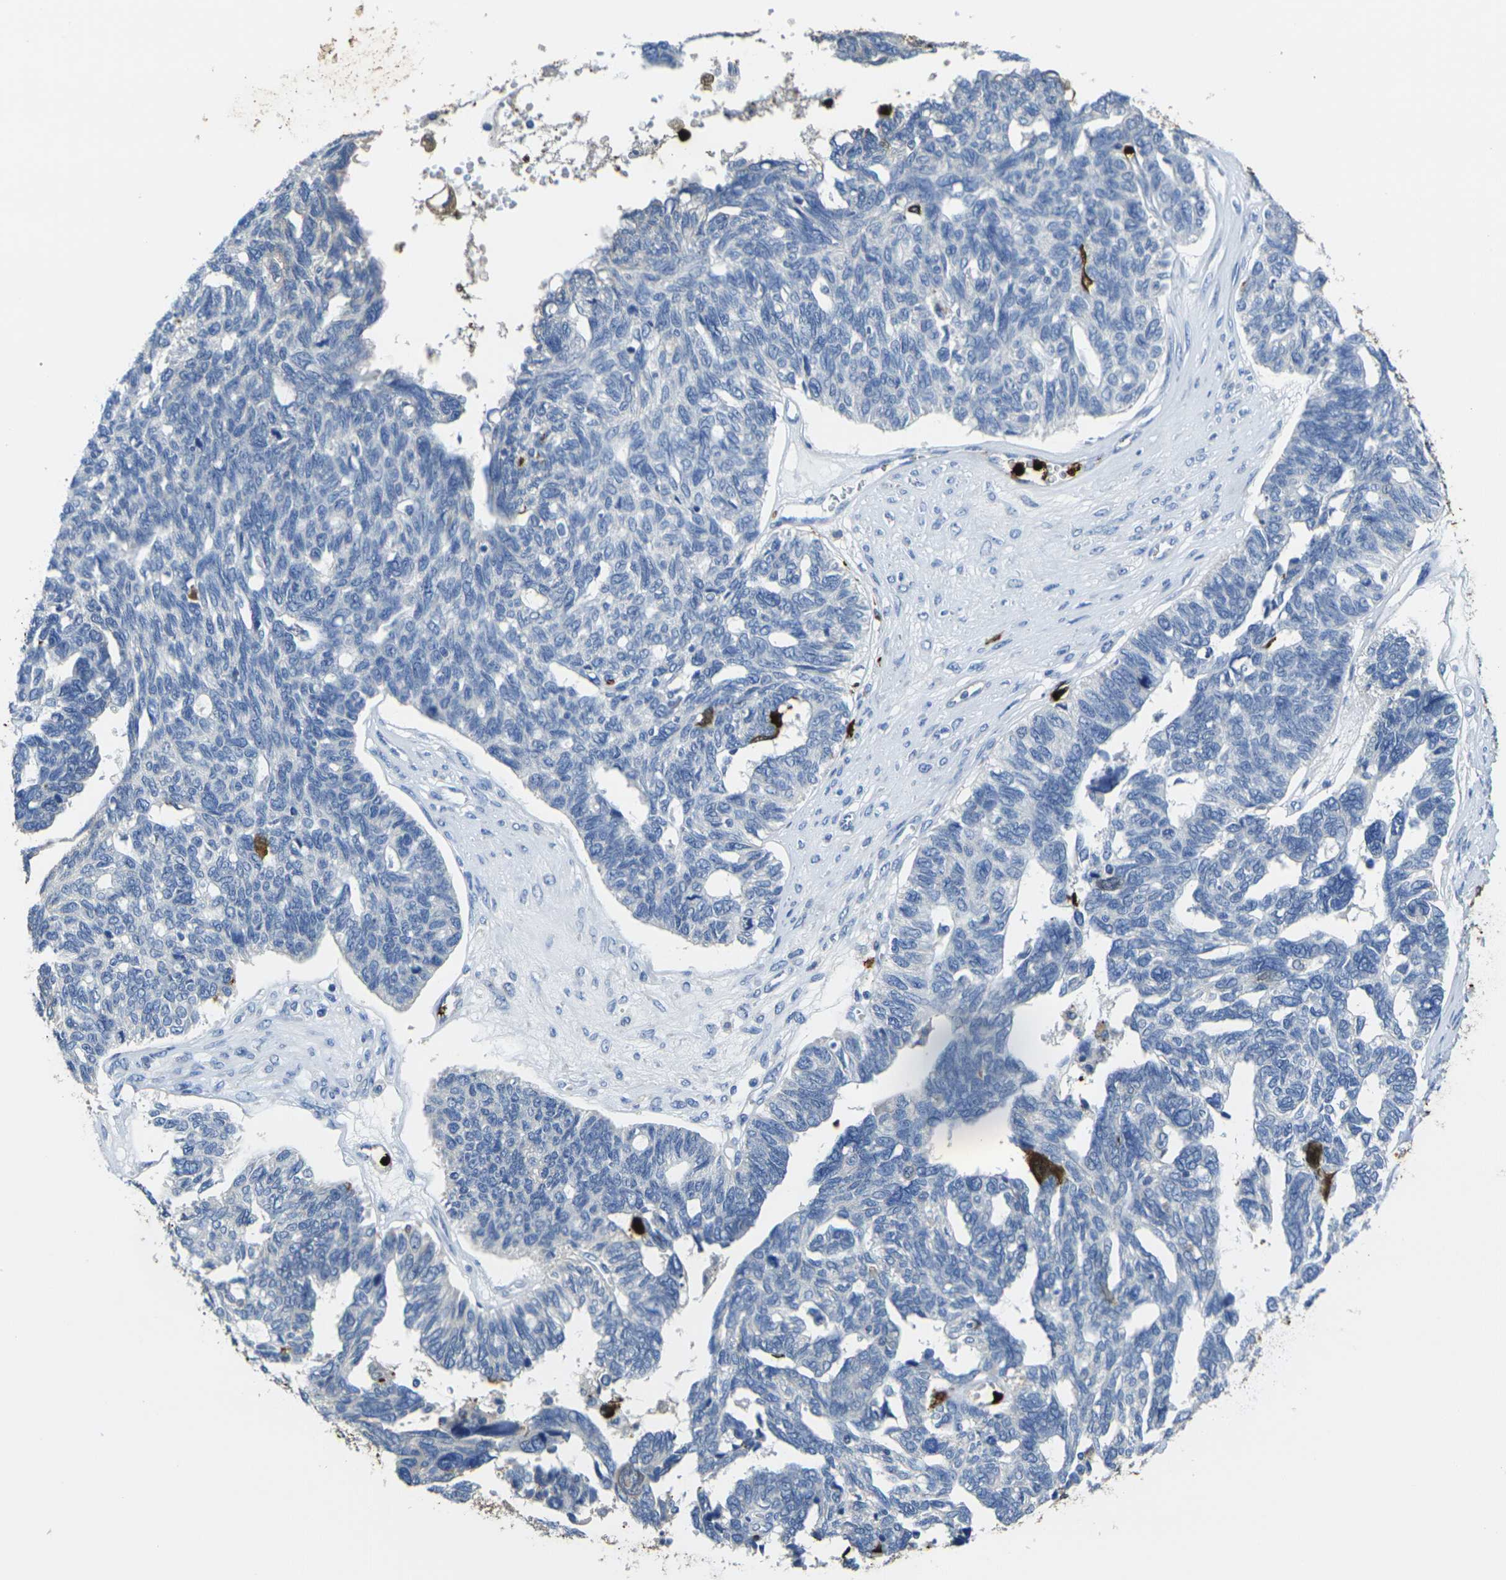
{"staining": {"intensity": "negative", "quantity": "none", "location": "none"}, "tissue": "ovarian cancer", "cell_type": "Tumor cells", "image_type": "cancer", "snomed": [{"axis": "morphology", "description": "Cystadenocarcinoma, serous, NOS"}, {"axis": "topography", "description": "Ovary"}], "caption": "An image of human ovarian cancer (serous cystadenocarcinoma) is negative for staining in tumor cells. (Immunohistochemistry, brightfield microscopy, high magnification).", "gene": "S100A9", "patient": {"sex": "female", "age": 79}}